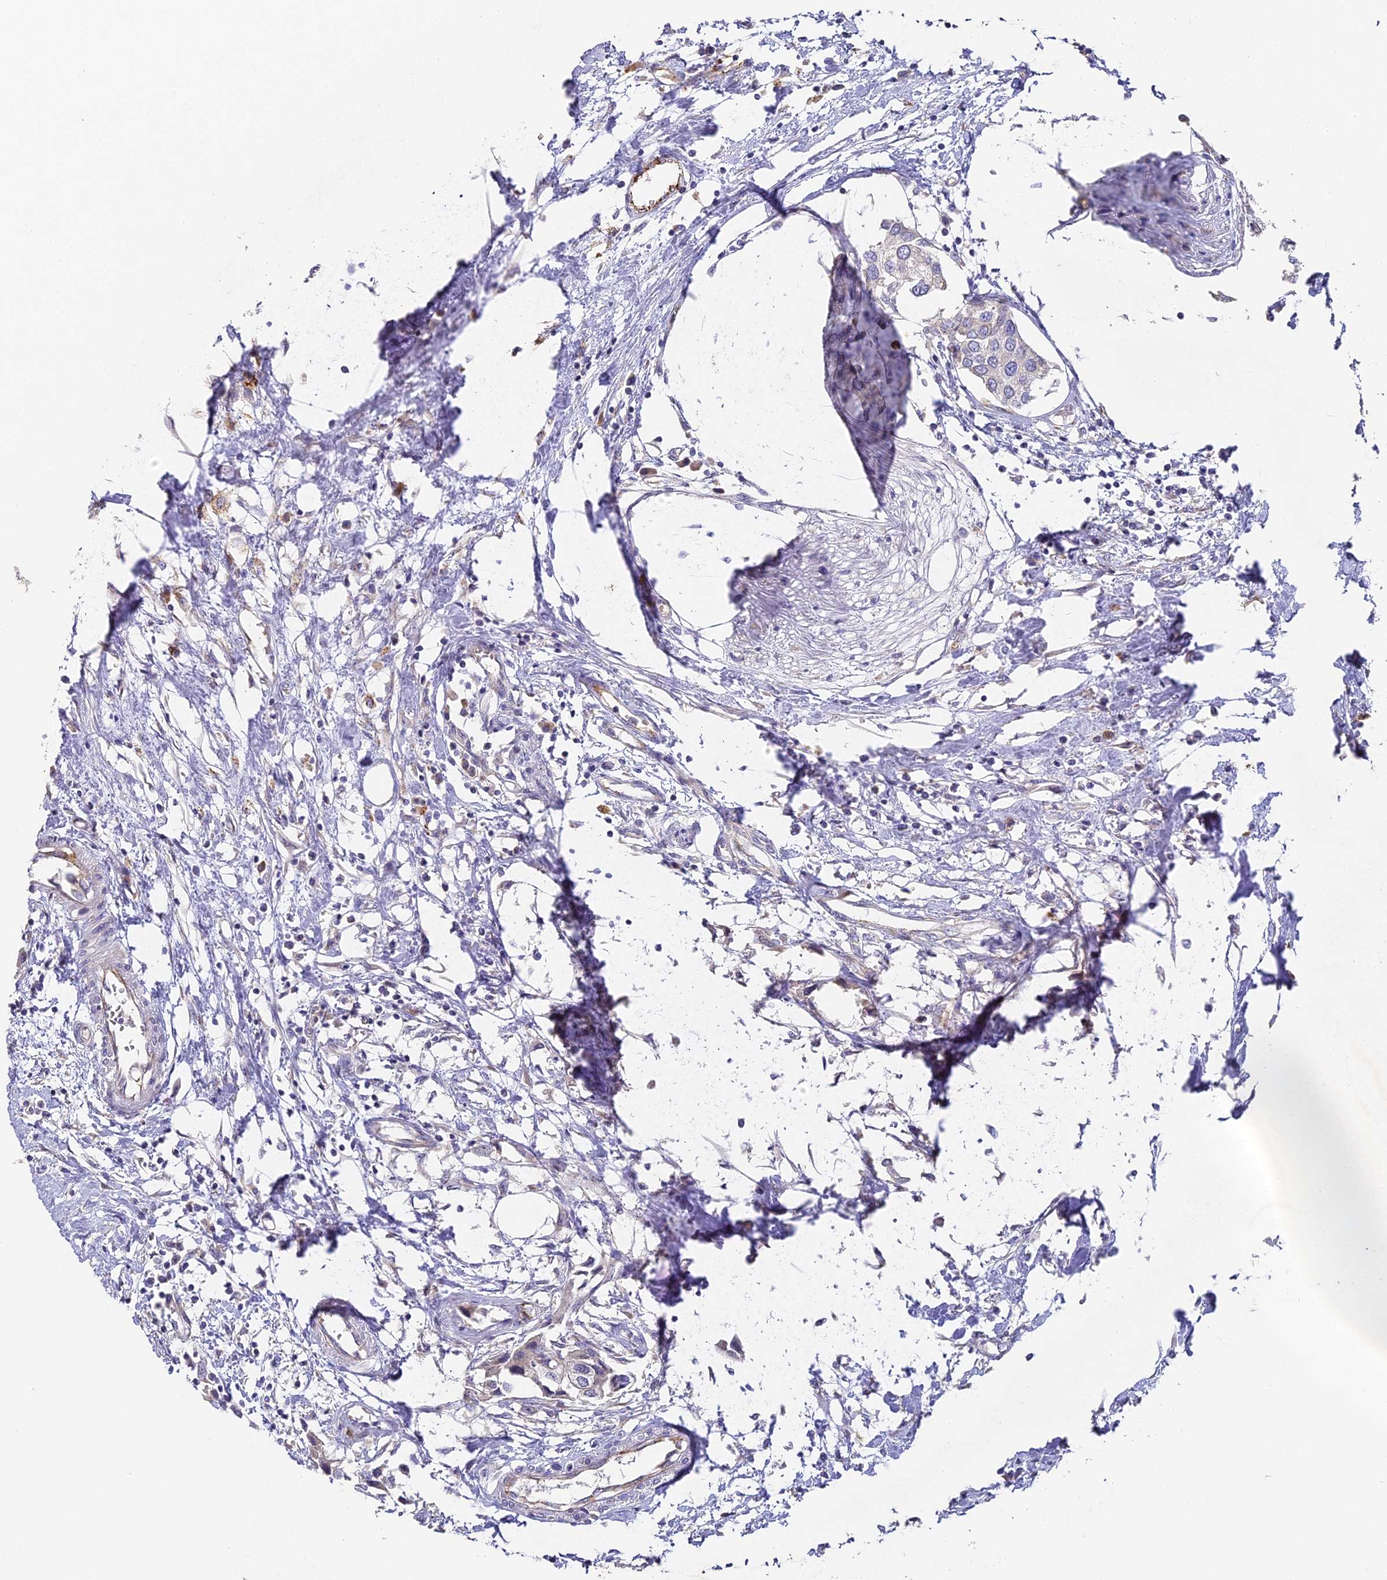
{"staining": {"intensity": "negative", "quantity": "none", "location": "none"}, "tissue": "urothelial cancer", "cell_type": "Tumor cells", "image_type": "cancer", "snomed": [{"axis": "morphology", "description": "Urothelial carcinoma, High grade"}, {"axis": "topography", "description": "Urinary bladder"}], "caption": "Protein analysis of urothelial cancer reveals no significant expression in tumor cells.", "gene": "DNAAF10", "patient": {"sex": "male", "age": 64}}